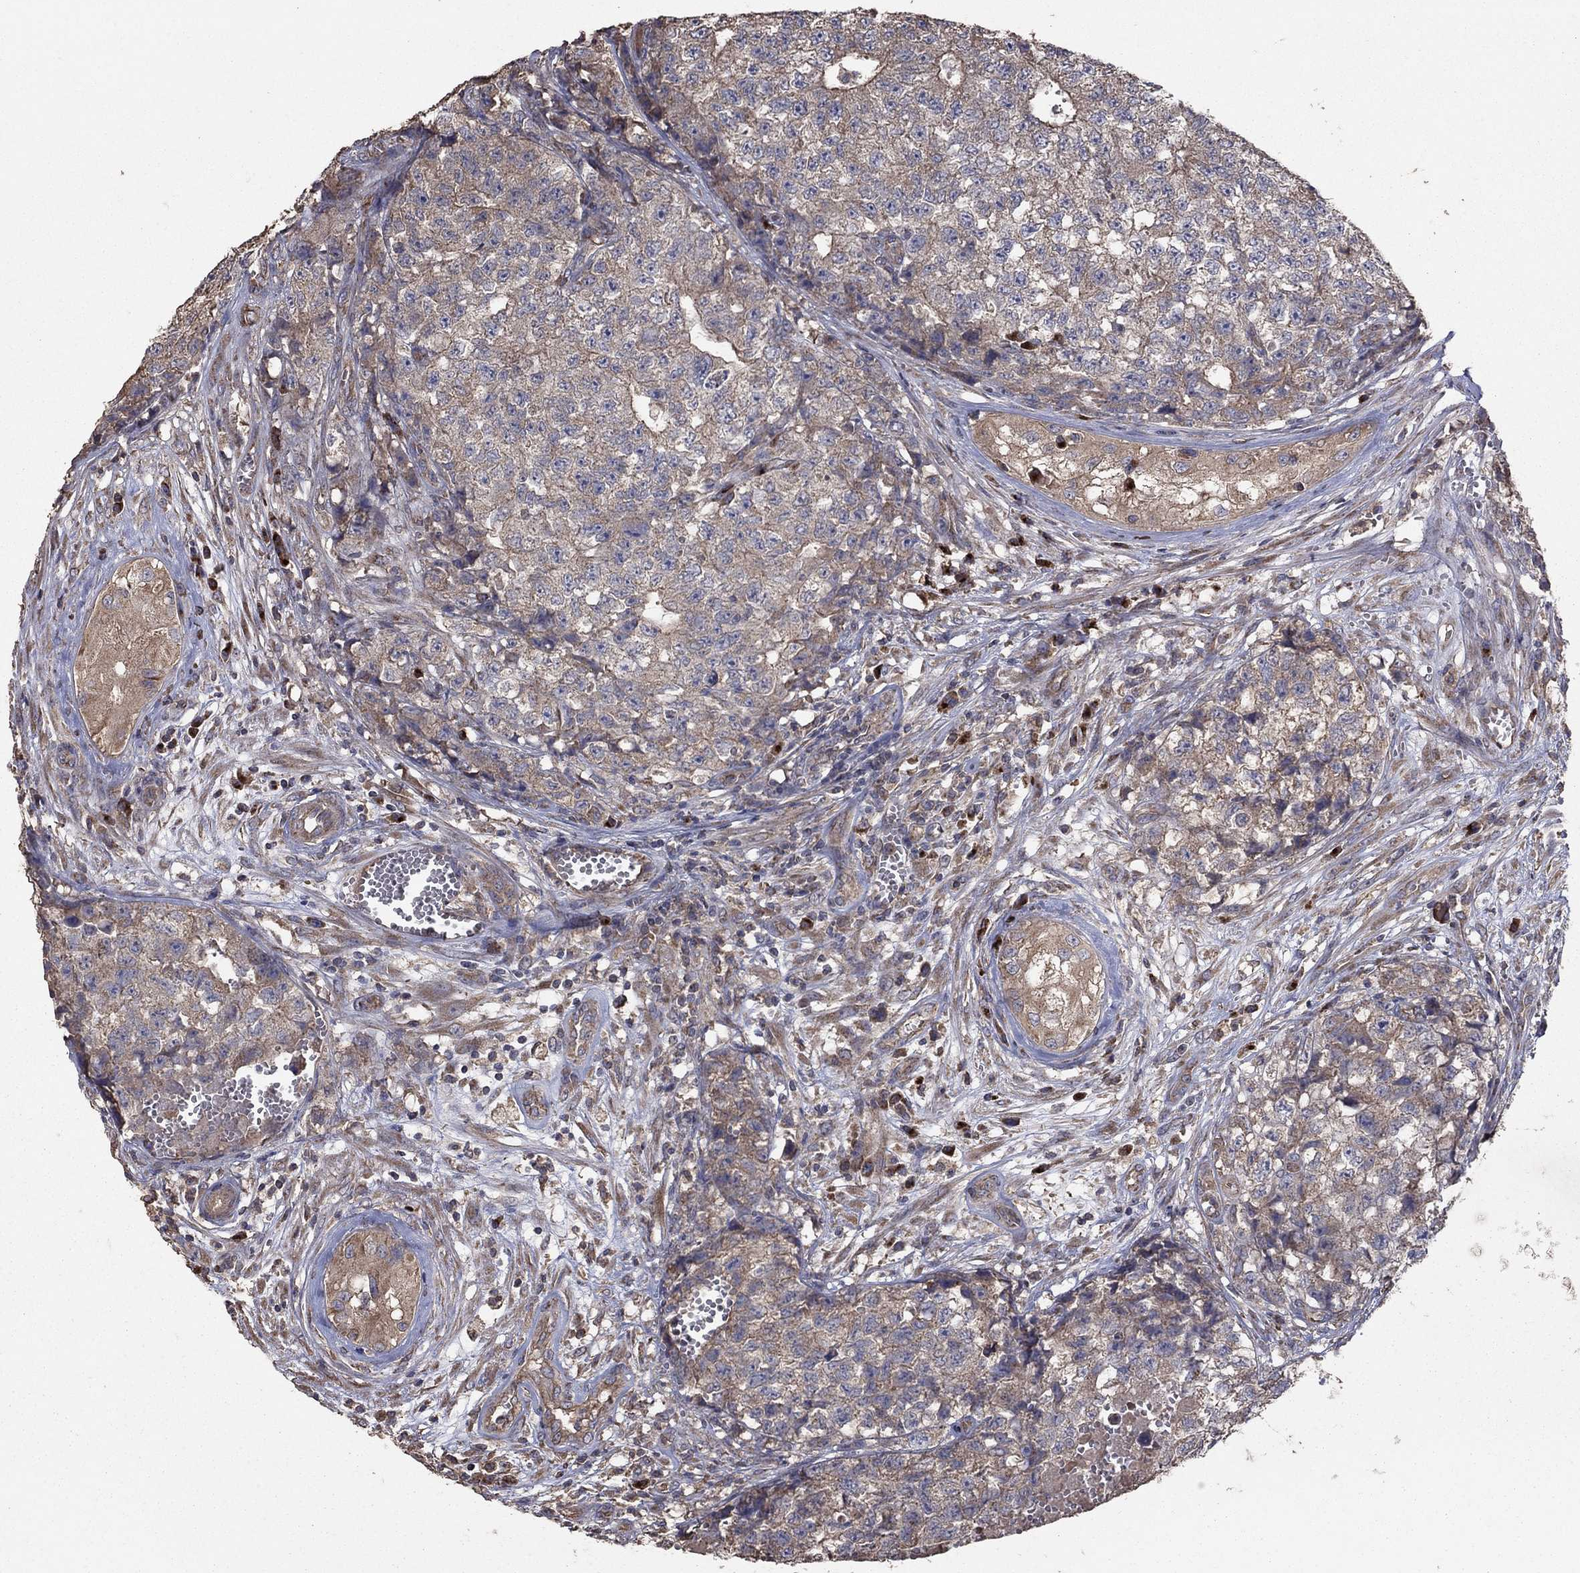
{"staining": {"intensity": "weak", "quantity": "25%-75%", "location": "cytoplasmic/membranous"}, "tissue": "testis cancer", "cell_type": "Tumor cells", "image_type": "cancer", "snomed": [{"axis": "morphology", "description": "Seminoma, NOS"}, {"axis": "morphology", "description": "Carcinoma, Embryonal, NOS"}, {"axis": "topography", "description": "Testis"}], "caption": "A brown stain highlights weak cytoplasmic/membranous expression of a protein in human embryonal carcinoma (testis) tumor cells.", "gene": "FLT4", "patient": {"sex": "male", "age": 22}}